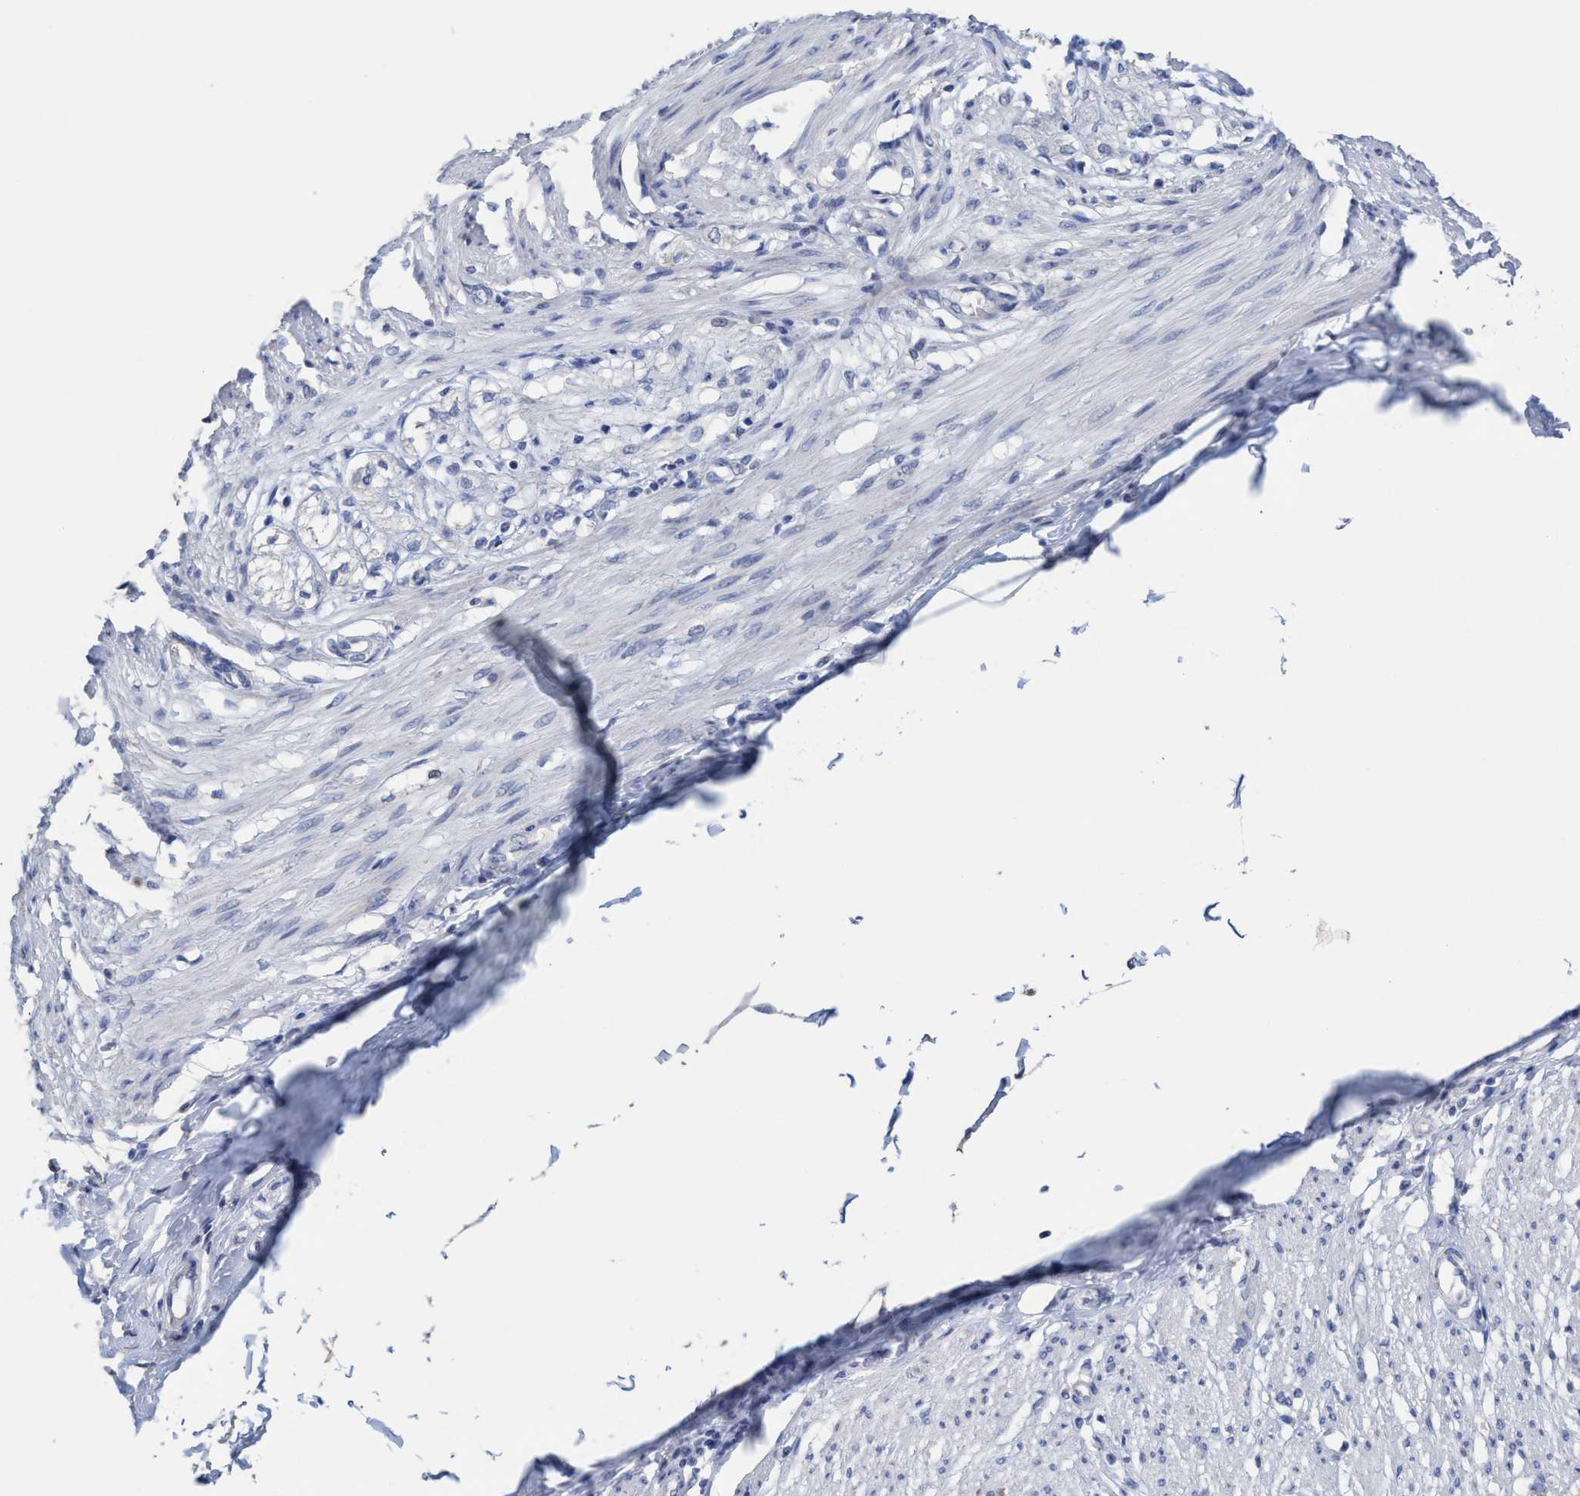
{"staining": {"intensity": "negative", "quantity": "none", "location": "none"}, "tissue": "smooth muscle", "cell_type": "Smooth muscle cells", "image_type": "normal", "snomed": [{"axis": "morphology", "description": "Normal tissue, NOS"}, {"axis": "morphology", "description": "Adenocarcinoma, NOS"}, {"axis": "topography", "description": "Colon"}, {"axis": "topography", "description": "Peripheral nerve tissue"}], "caption": "Immunohistochemistry image of benign smooth muscle: smooth muscle stained with DAB (3,3'-diaminobenzidine) shows no significant protein expression in smooth muscle cells.", "gene": "RSAD1", "patient": {"sex": "male", "age": 14}}